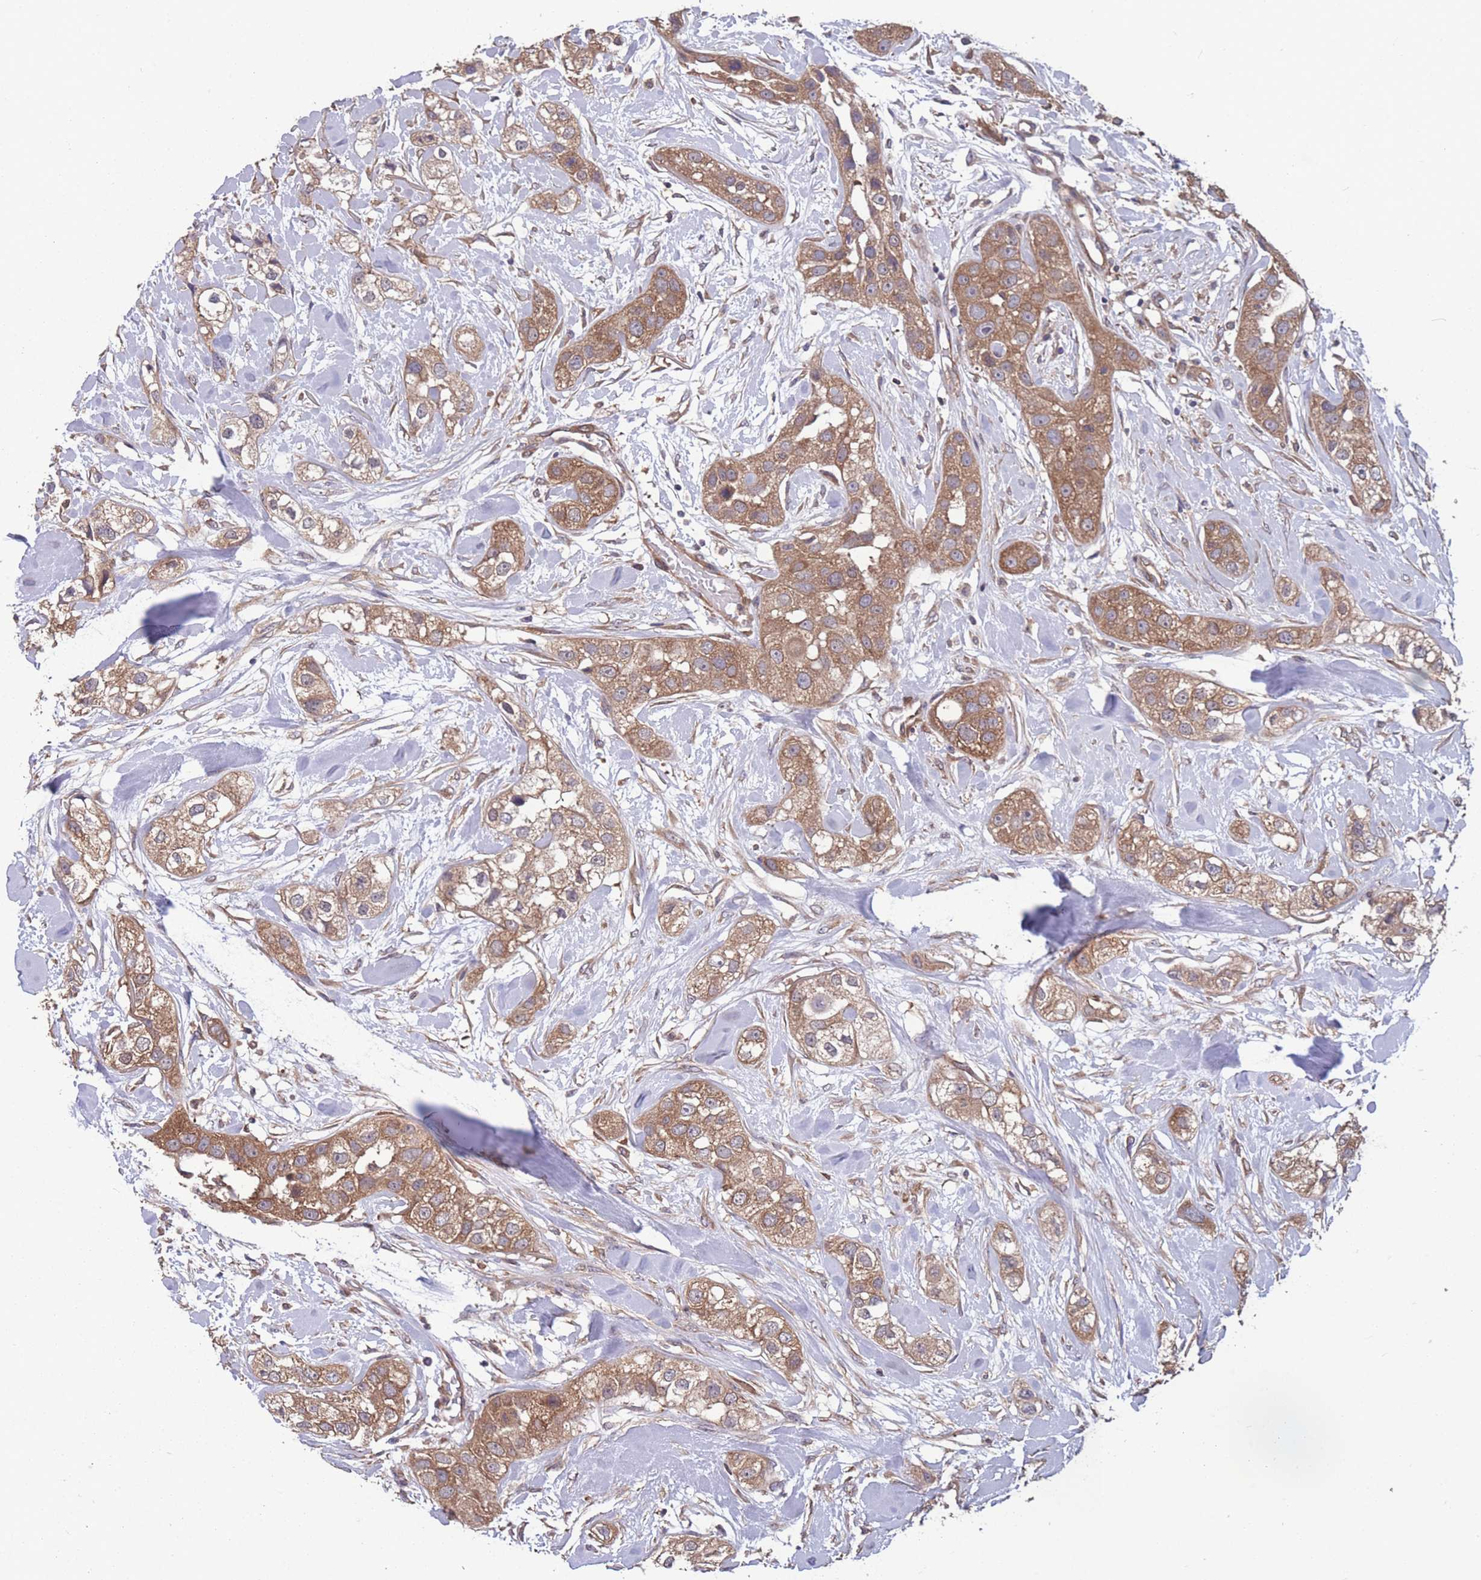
{"staining": {"intensity": "moderate", "quantity": ">75%", "location": "cytoplasmic/membranous"}, "tissue": "head and neck cancer", "cell_type": "Tumor cells", "image_type": "cancer", "snomed": [{"axis": "morphology", "description": "Normal tissue, NOS"}, {"axis": "morphology", "description": "Squamous cell carcinoma, NOS"}, {"axis": "topography", "description": "Skeletal muscle"}, {"axis": "topography", "description": "Head-Neck"}], "caption": "This micrograph shows squamous cell carcinoma (head and neck) stained with IHC to label a protein in brown. The cytoplasmic/membranous of tumor cells show moderate positivity for the protein. Nuclei are counter-stained blue.", "gene": "ZPR1", "patient": {"sex": "male", "age": 51}}